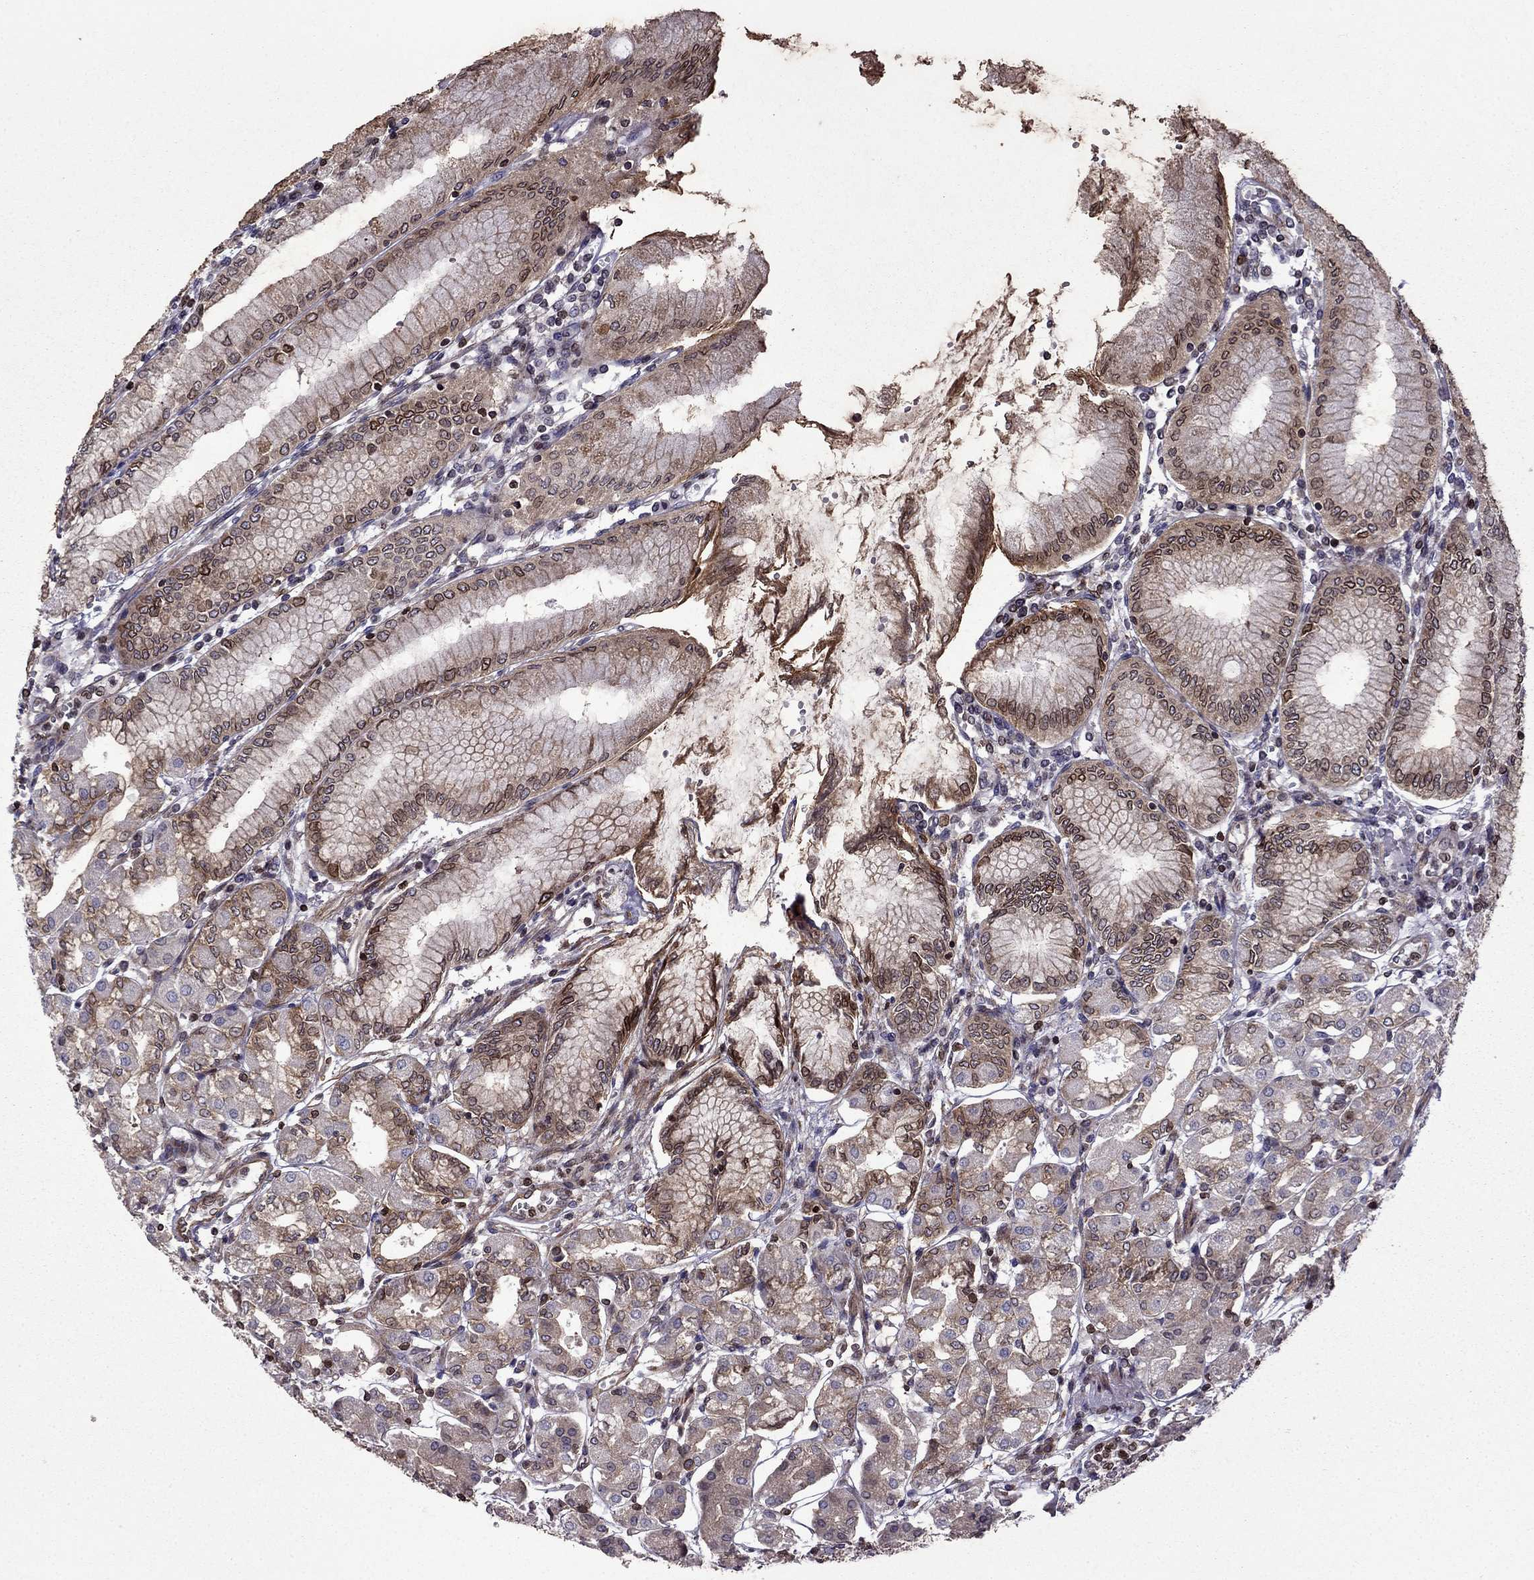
{"staining": {"intensity": "moderate", "quantity": "25%-75%", "location": "cytoplasmic/membranous"}, "tissue": "stomach", "cell_type": "Glandular cells", "image_type": "normal", "snomed": [{"axis": "morphology", "description": "Normal tissue, NOS"}, {"axis": "topography", "description": "Skeletal muscle"}, {"axis": "topography", "description": "Stomach"}], "caption": "Glandular cells show medium levels of moderate cytoplasmic/membranous positivity in about 25%-75% of cells in normal human stomach.", "gene": "CDC42BPA", "patient": {"sex": "female", "age": 57}}